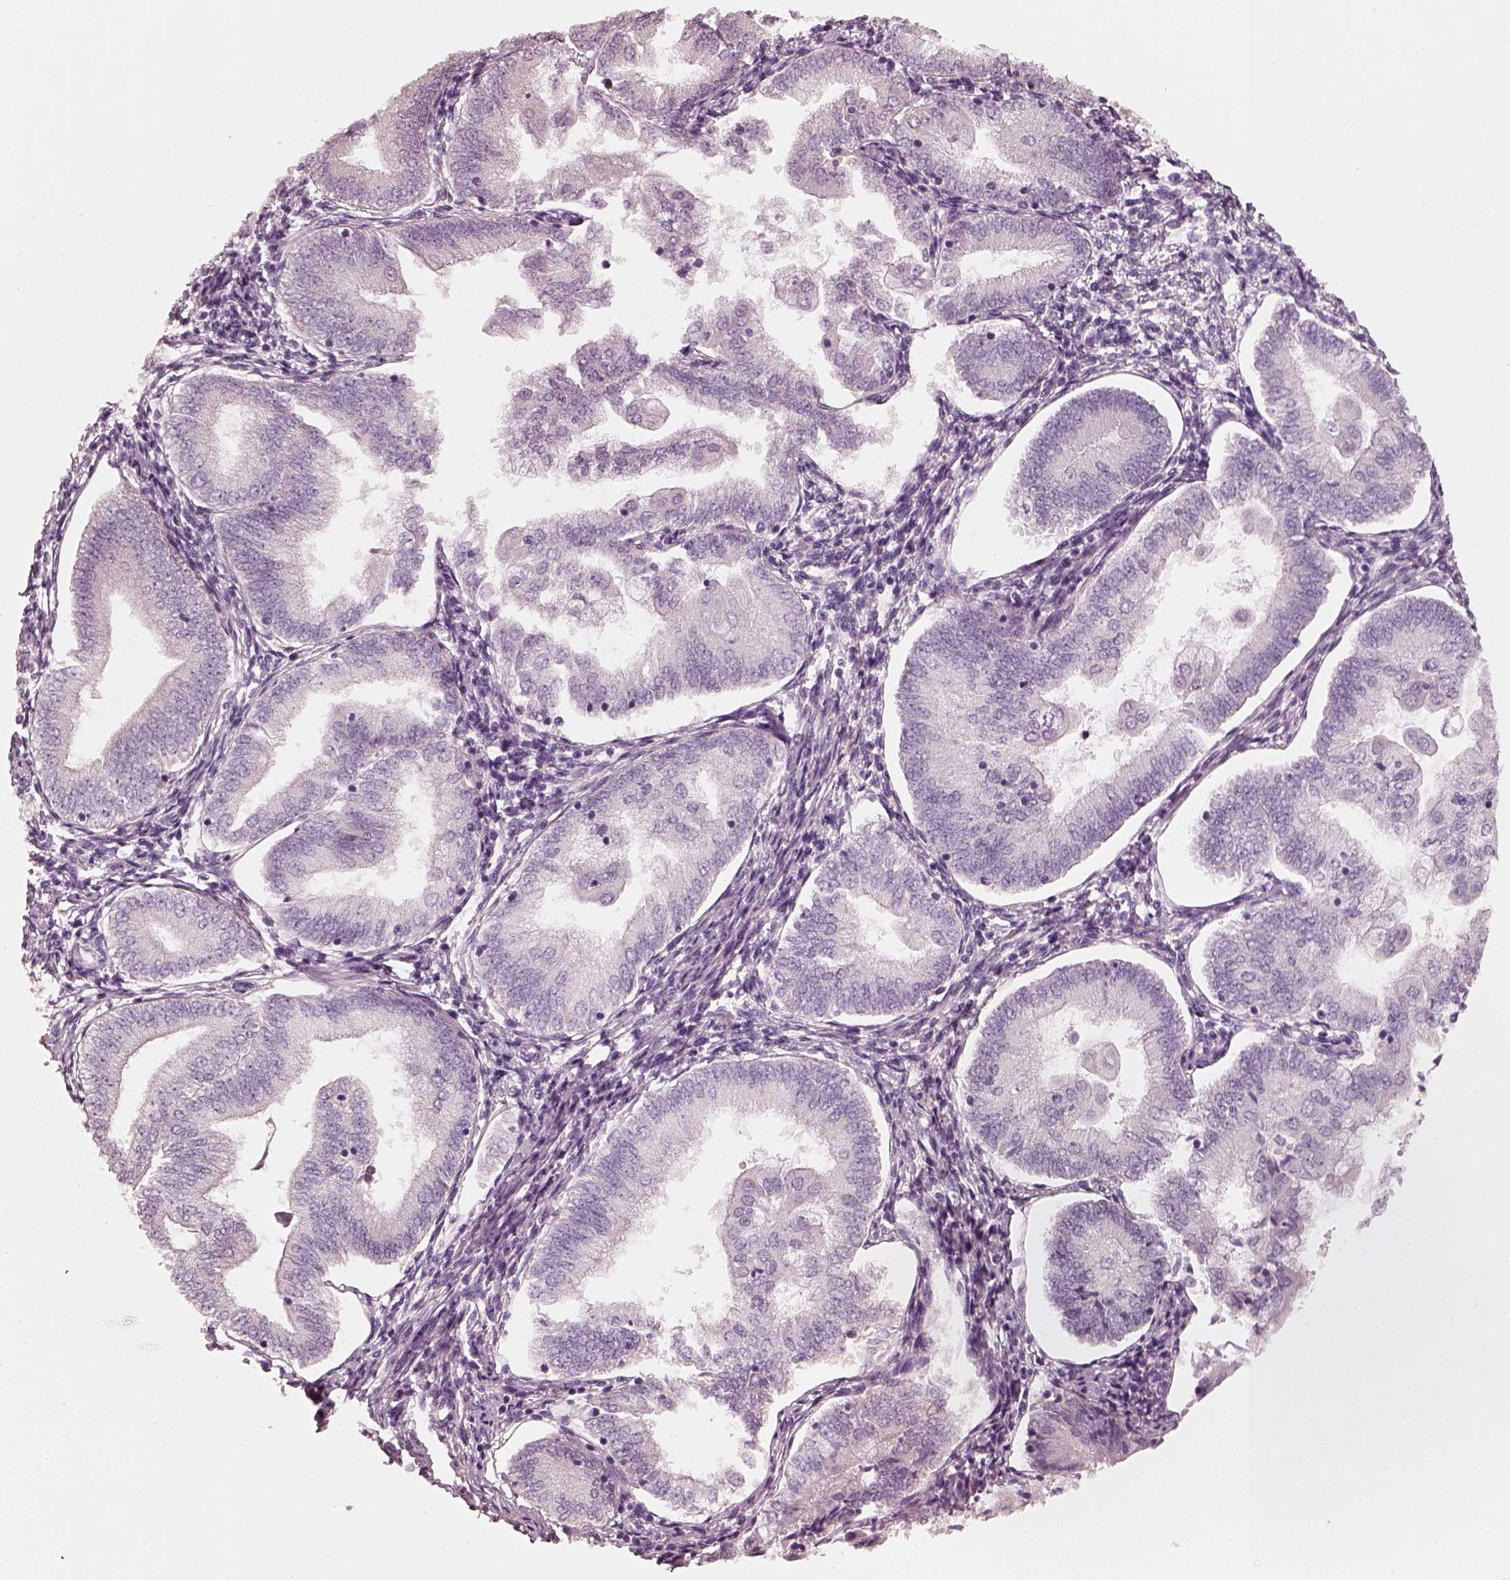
{"staining": {"intensity": "negative", "quantity": "none", "location": "none"}, "tissue": "endometrial cancer", "cell_type": "Tumor cells", "image_type": "cancer", "snomed": [{"axis": "morphology", "description": "Adenocarcinoma, NOS"}, {"axis": "topography", "description": "Endometrium"}], "caption": "IHC histopathology image of neoplastic tissue: endometrial adenocarcinoma stained with DAB demonstrates no significant protein positivity in tumor cells.", "gene": "RS1", "patient": {"sex": "female", "age": 55}}